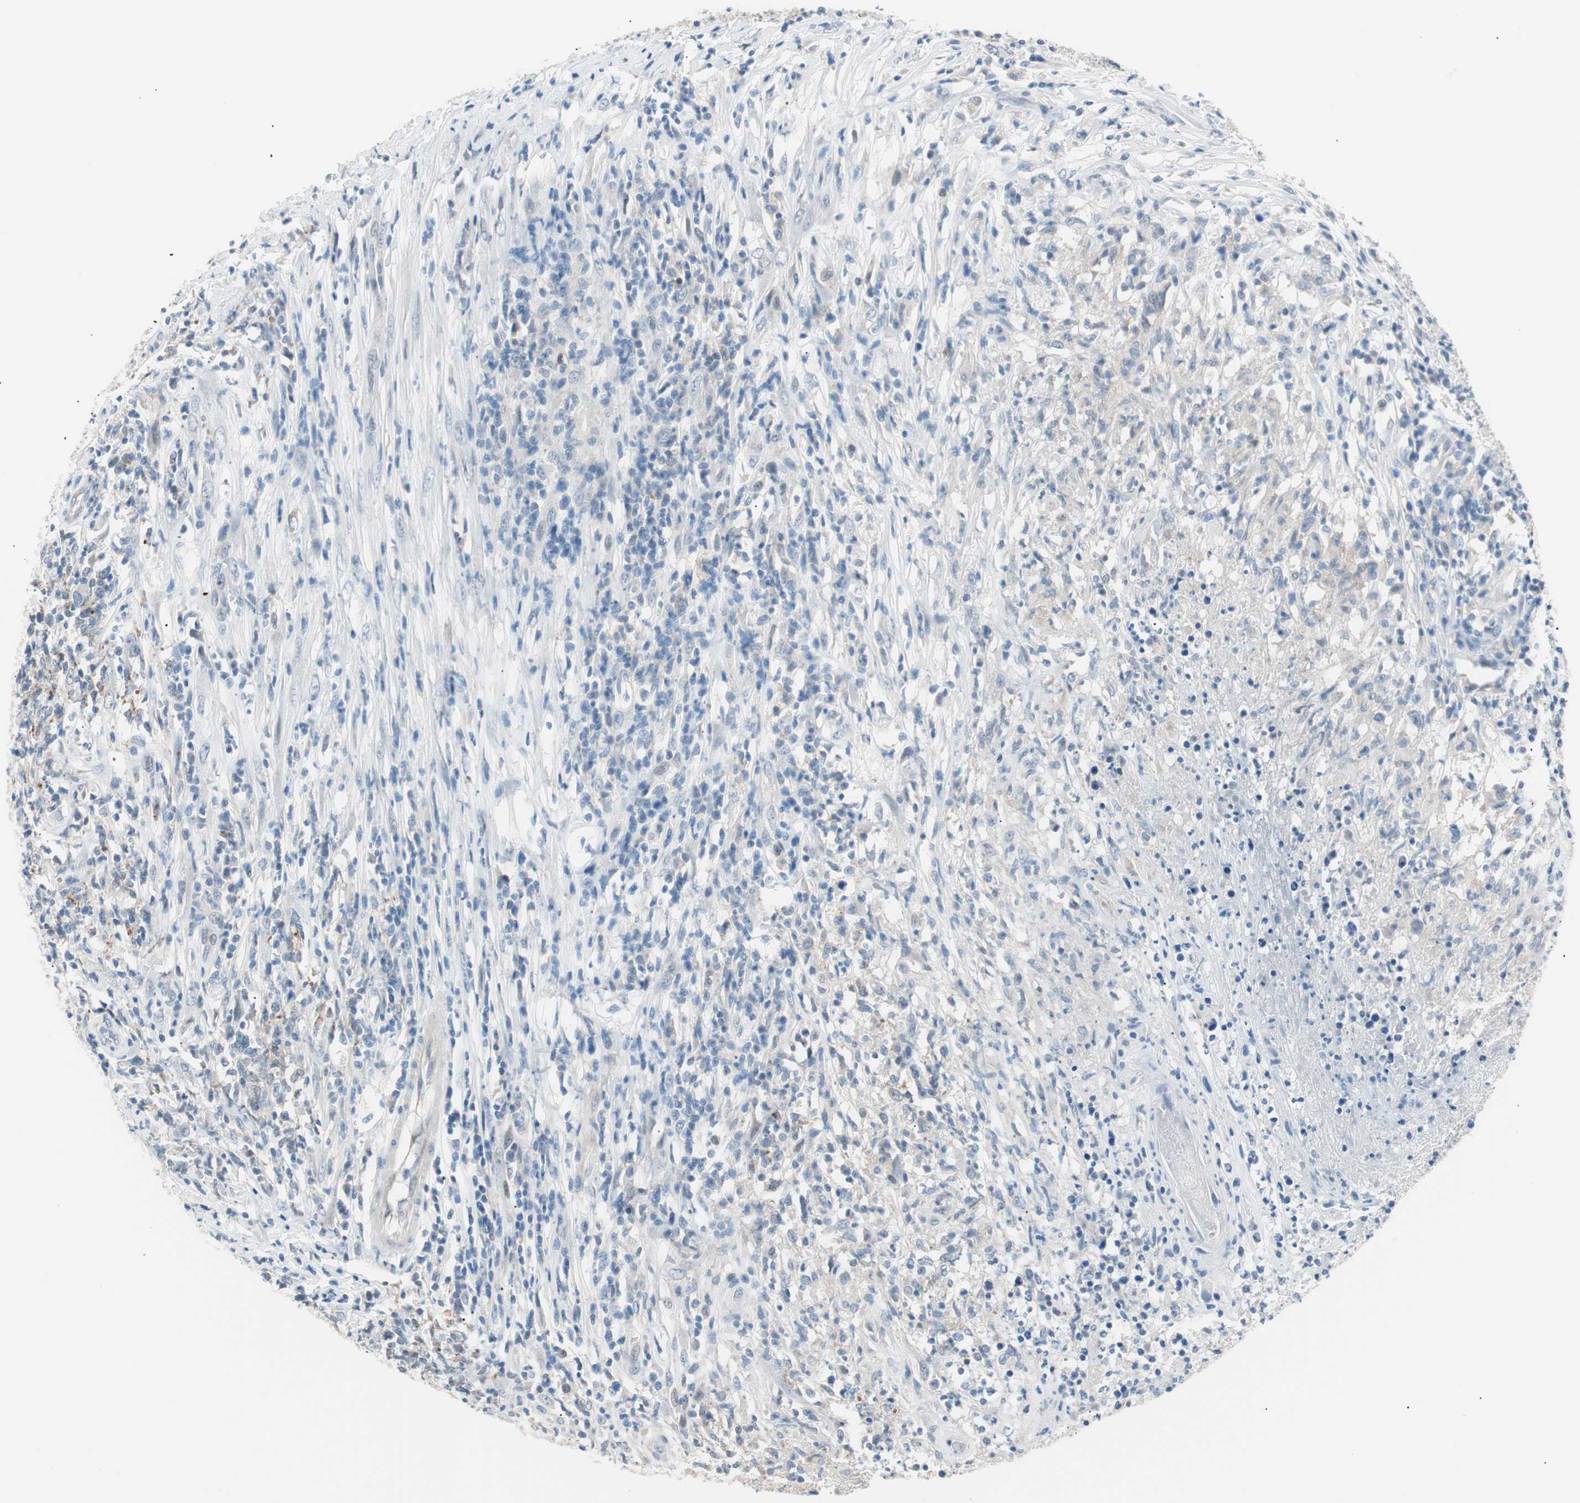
{"staining": {"intensity": "weak", "quantity": "25%-75%", "location": "cytoplasmic/membranous"}, "tissue": "lymphoma", "cell_type": "Tumor cells", "image_type": "cancer", "snomed": [{"axis": "morphology", "description": "Malignant lymphoma, non-Hodgkin's type, High grade"}, {"axis": "topography", "description": "Lymph node"}], "caption": "Approximately 25%-75% of tumor cells in human lymphoma reveal weak cytoplasmic/membranous protein positivity as visualized by brown immunohistochemical staining.", "gene": "VIL1", "patient": {"sex": "female", "age": 84}}